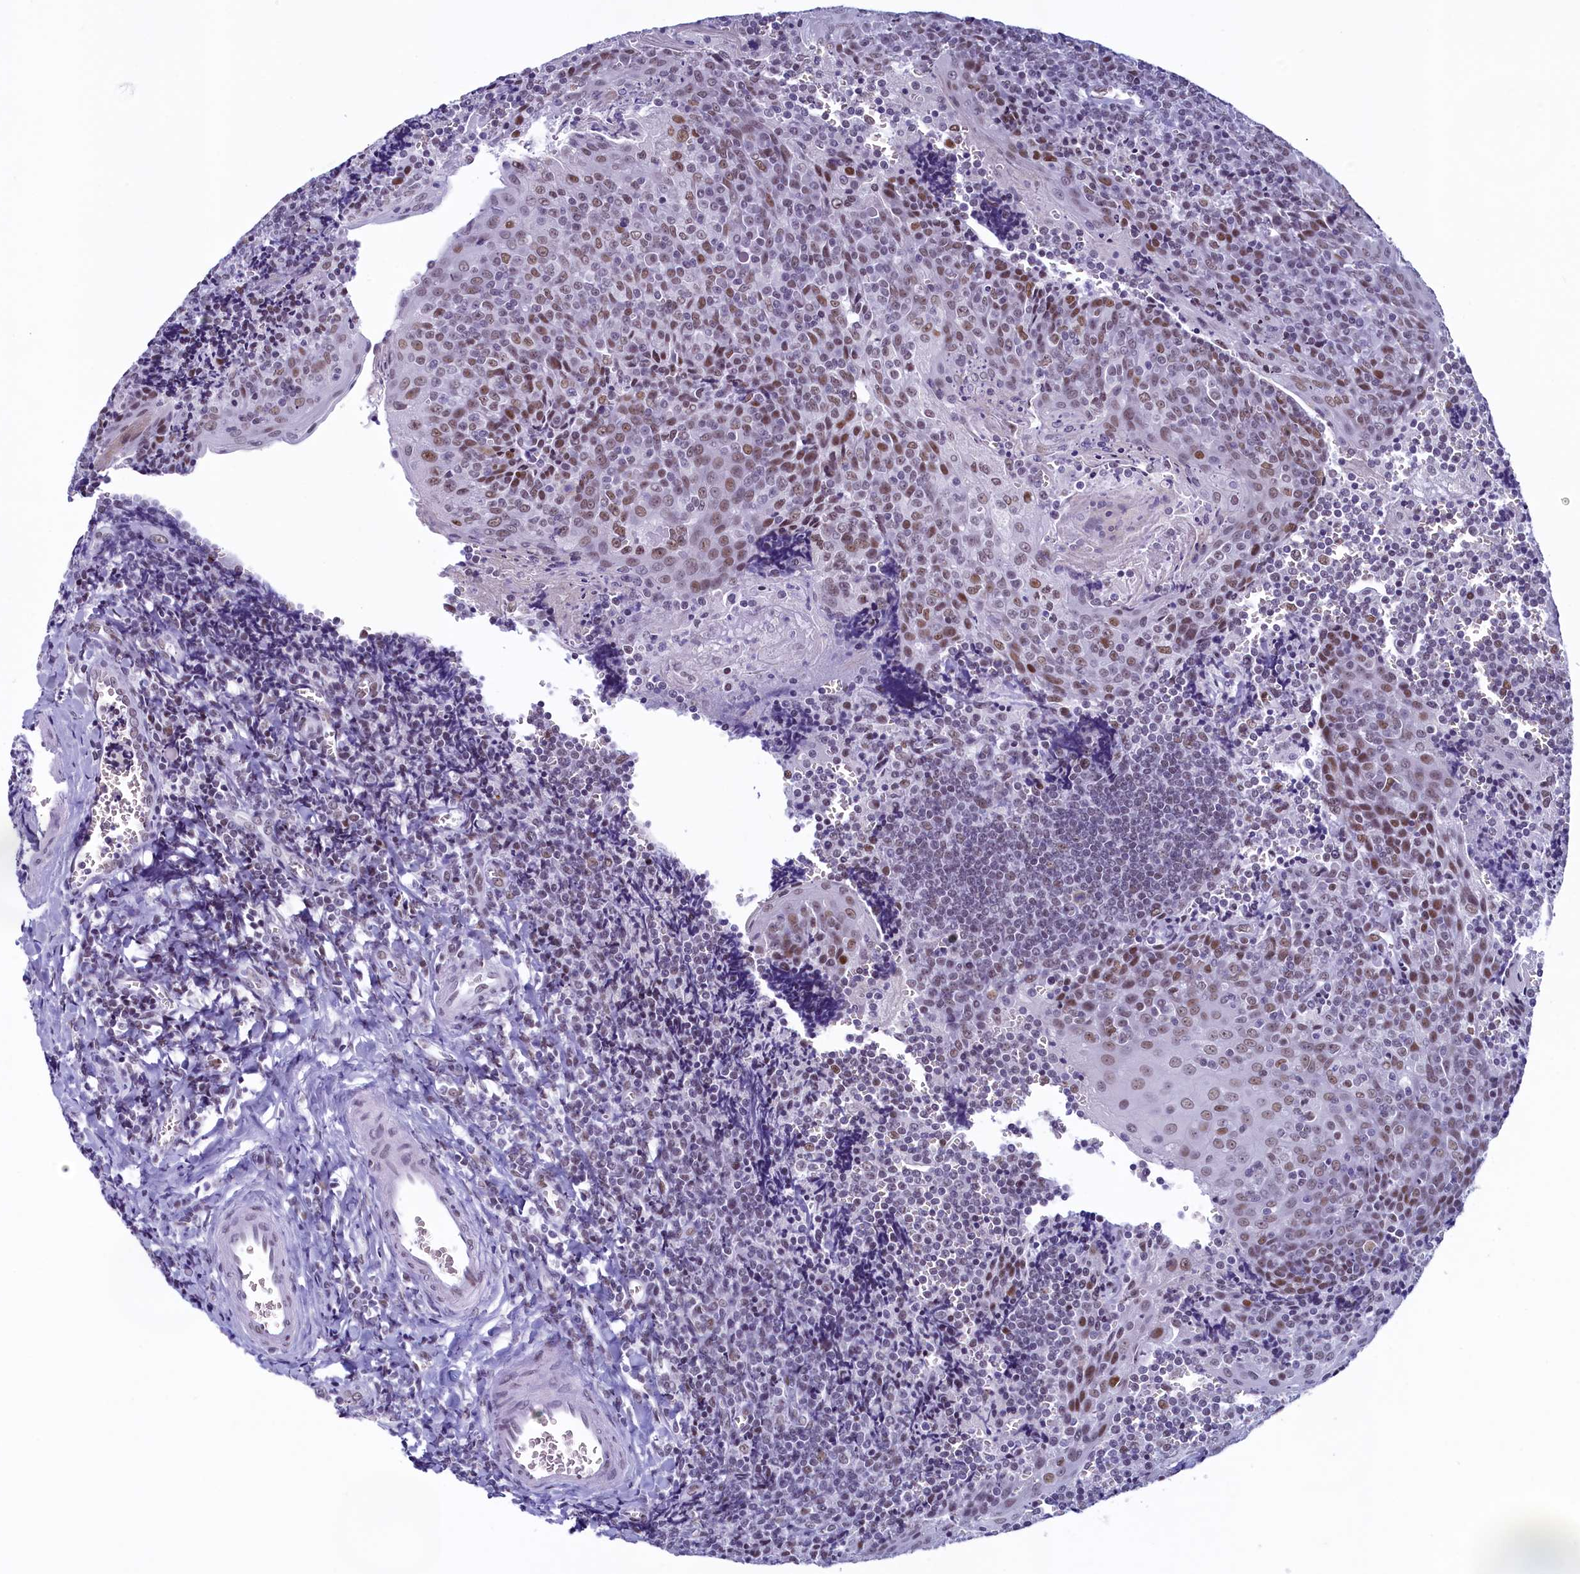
{"staining": {"intensity": "moderate", "quantity": "25%-75%", "location": "nuclear"}, "tissue": "tonsil", "cell_type": "Germinal center cells", "image_type": "normal", "snomed": [{"axis": "morphology", "description": "Normal tissue, NOS"}, {"axis": "topography", "description": "Tonsil"}], "caption": "Unremarkable tonsil reveals moderate nuclear staining in approximately 25%-75% of germinal center cells.", "gene": "SUGP2", "patient": {"sex": "male", "age": 27}}